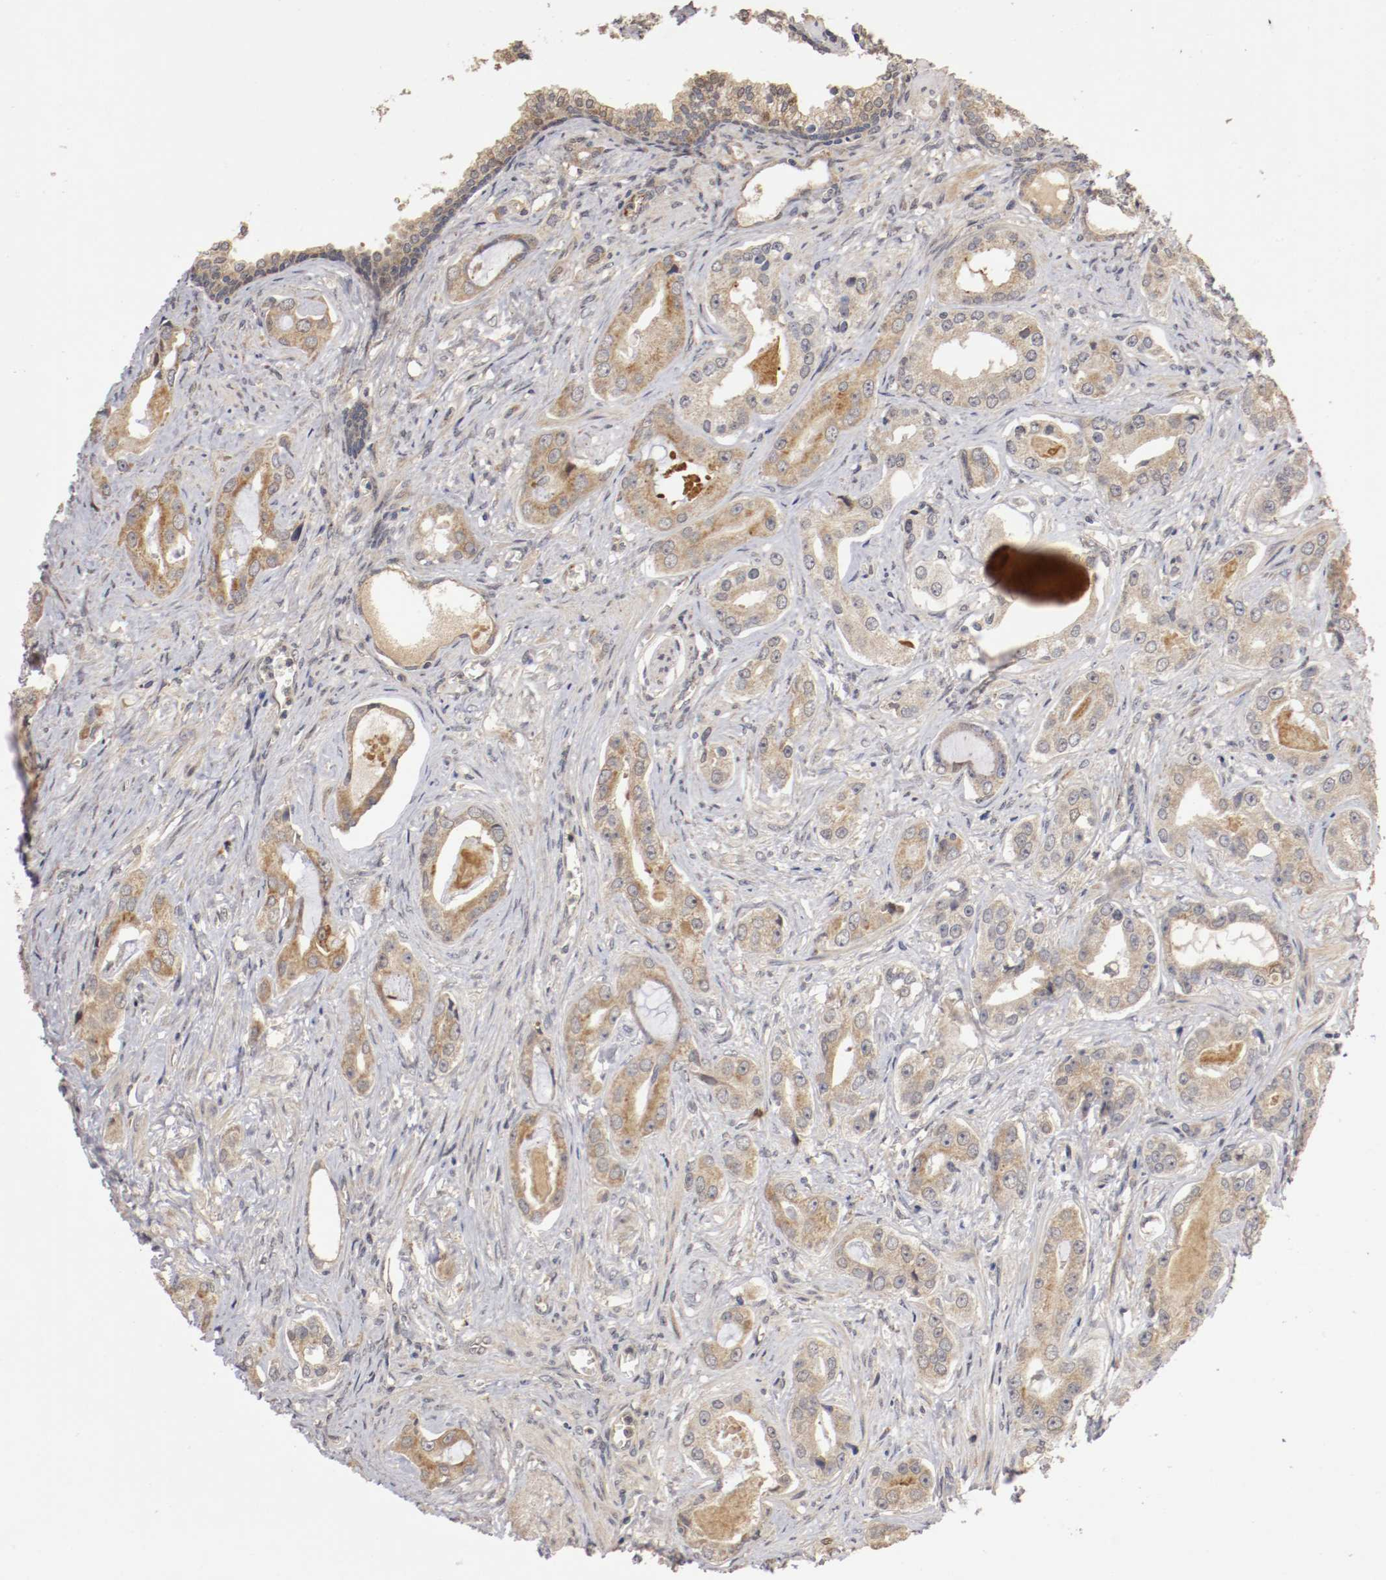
{"staining": {"intensity": "moderate", "quantity": ">75%", "location": "cytoplasmic/membranous"}, "tissue": "prostate cancer", "cell_type": "Tumor cells", "image_type": "cancer", "snomed": [{"axis": "morphology", "description": "Adenocarcinoma, Low grade"}, {"axis": "topography", "description": "Prostate"}], "caption": "Prostate cancer (low-grade adenocarcinoma) stained for a protein exhibits moderate cytoplasmic/membranous positivity in tumor cells.", "gene": "TNFRSF1B", "patient": {"sex": "male", "age": 59}}